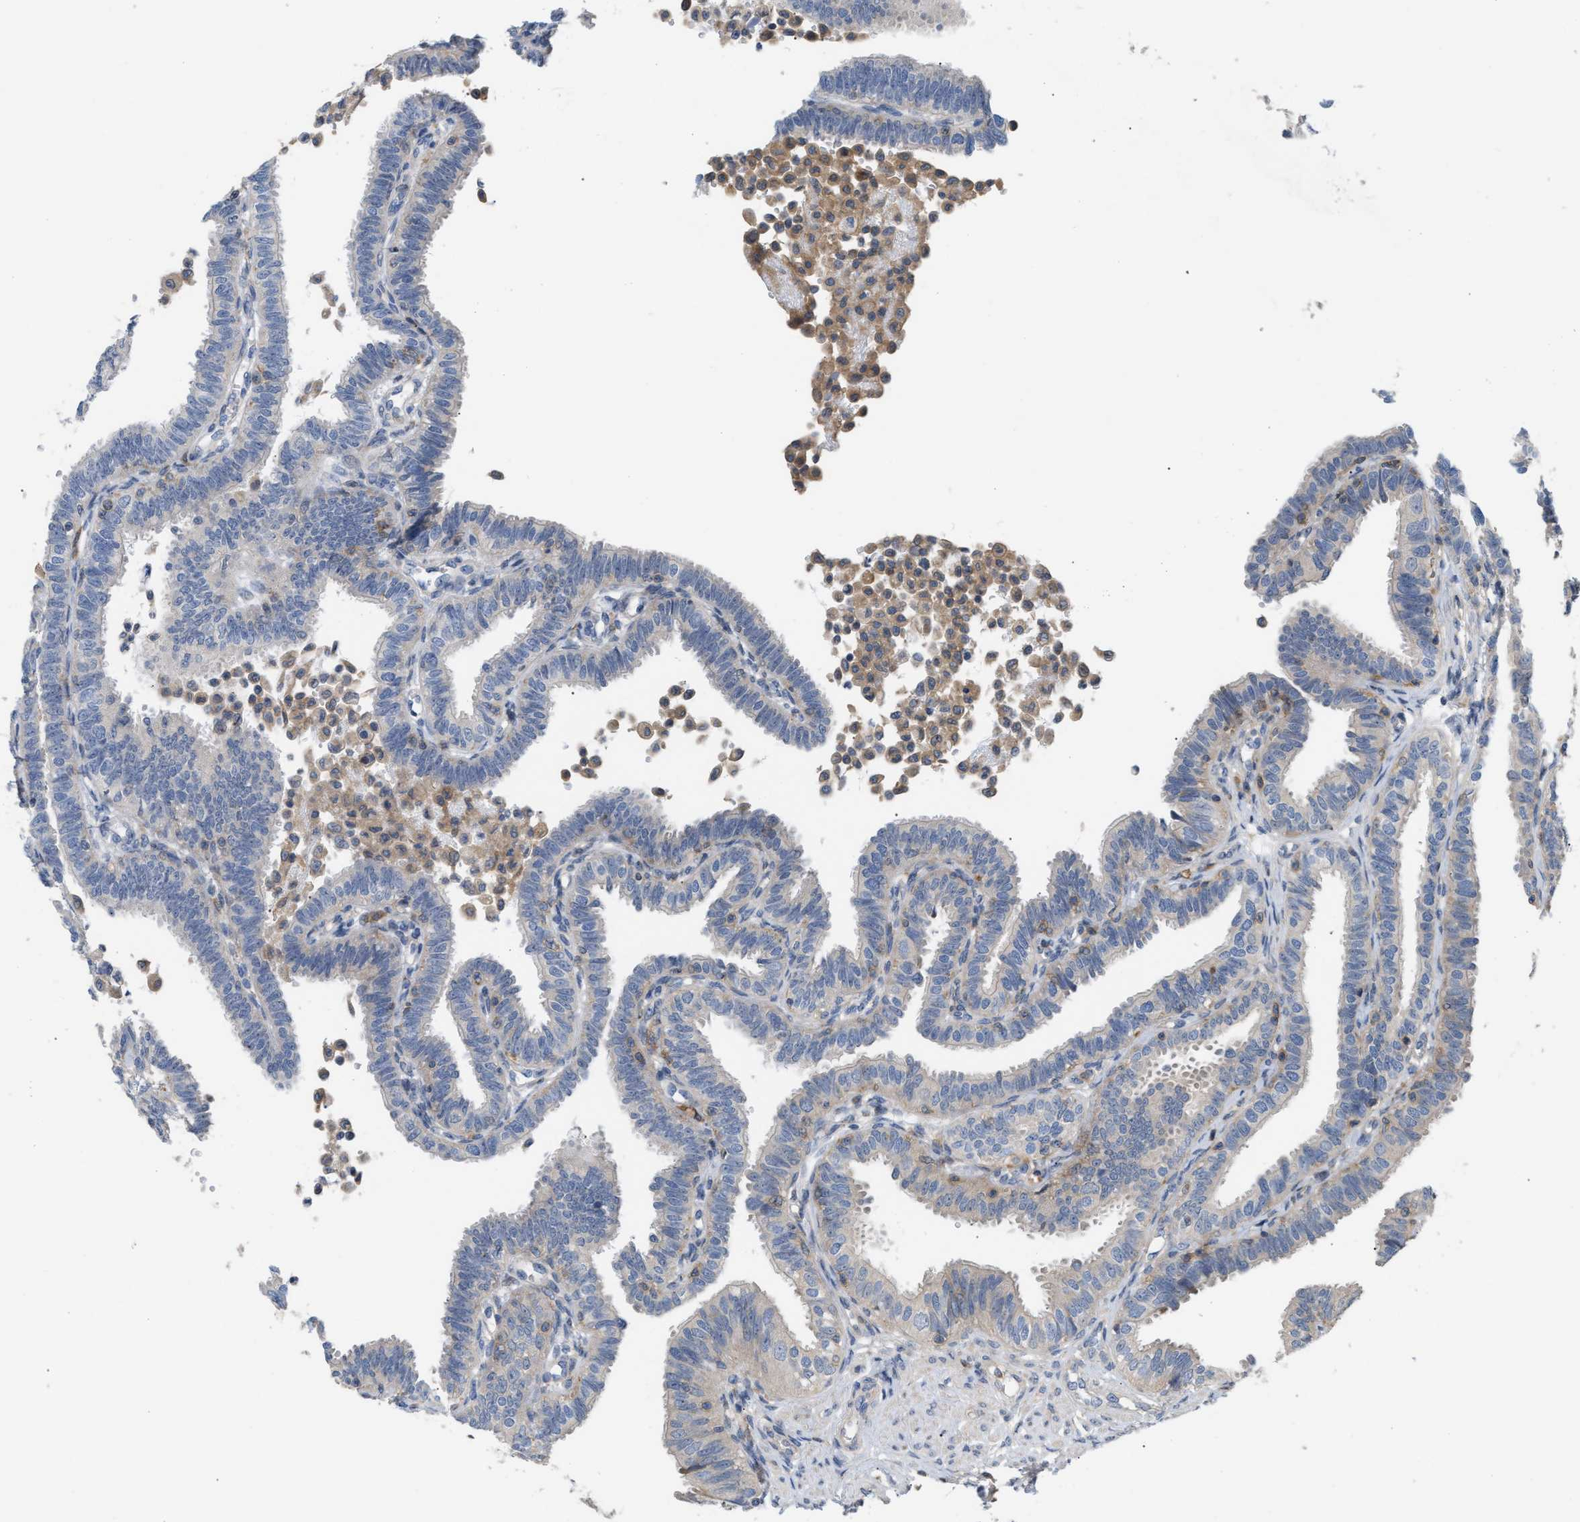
{"staining": {"intensity": "moderate", "quantity": "<25%", "location": "cytoplasmic/membranous"}, "tissue": "fallopian tube", "cell_type": "Glandular cells", "image_type": "normal", "snomed": [{"axis": "morphology", "description": "Normal tissue, NOS"}, {"axis": "topography", "description": "Fallopian tube"}, {"axis": "topography", "description": "Placenta"}], "caption": "A brown stain highlights moderate cytoplasmic/membranous expression of a protein in glandular cells of unremarkable fallopian tube.", "gene": "DBNL", "patient": {"sex": "female", "age": 34}}